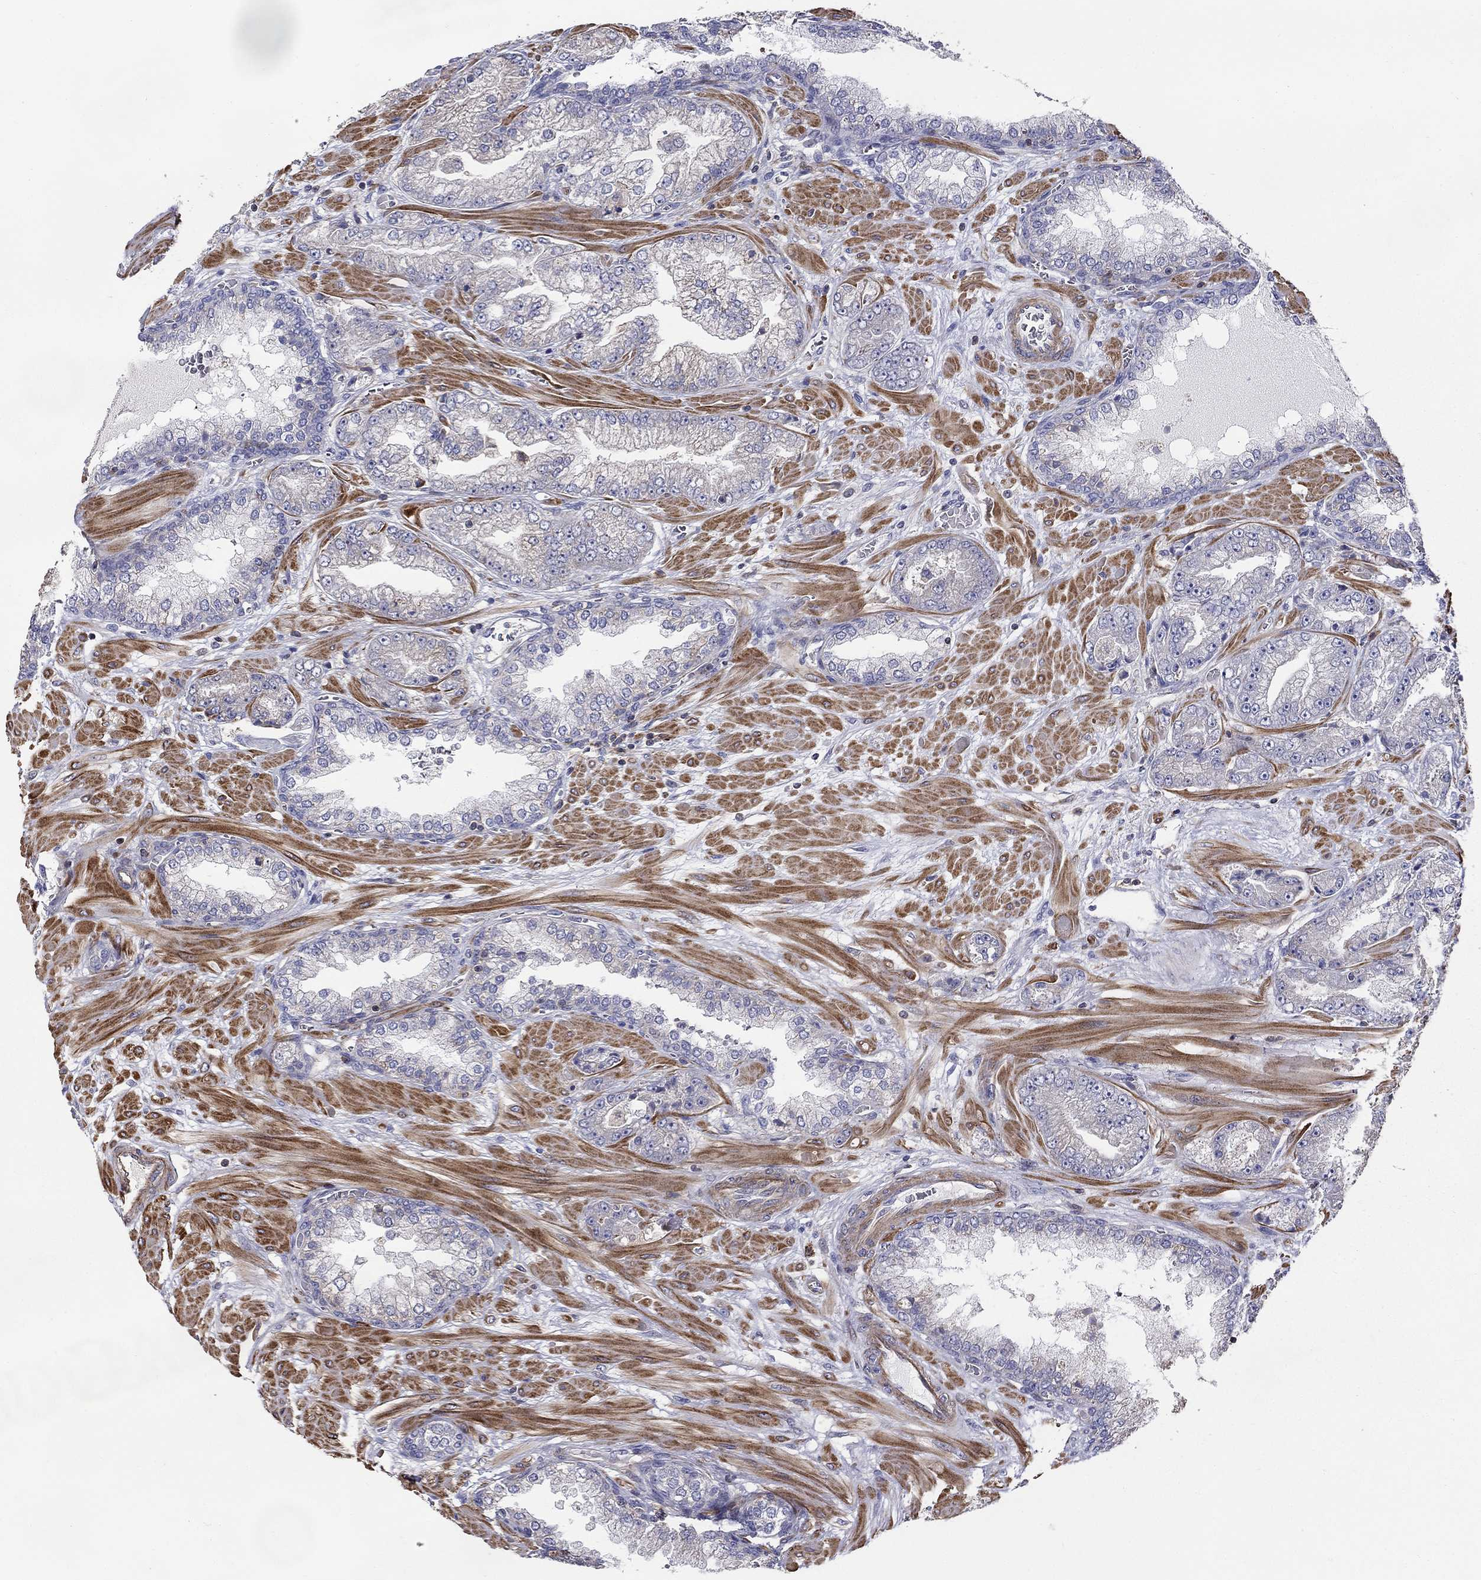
{"staining": {"intensity": "negative", "quantity": "none", "location": "none"}, "tissue": "prostate cancer", "cell_type": "Tumor cells", "image_type": "cancer", "snomed": [{"axis": "morphology", "description": "Adenocarcinoma, Low grade"}, {"axis": "topography", "description": "Prostate"}], "caption": "An immunohistochemistry histopathology image of prostate low-grade adenocarcinoma is shown. There is no staining in tumor cells of prostate low-grade adenocarcinoma.", "gene": "NPHP1", "patient": {"sex": "male", "age": 57}}